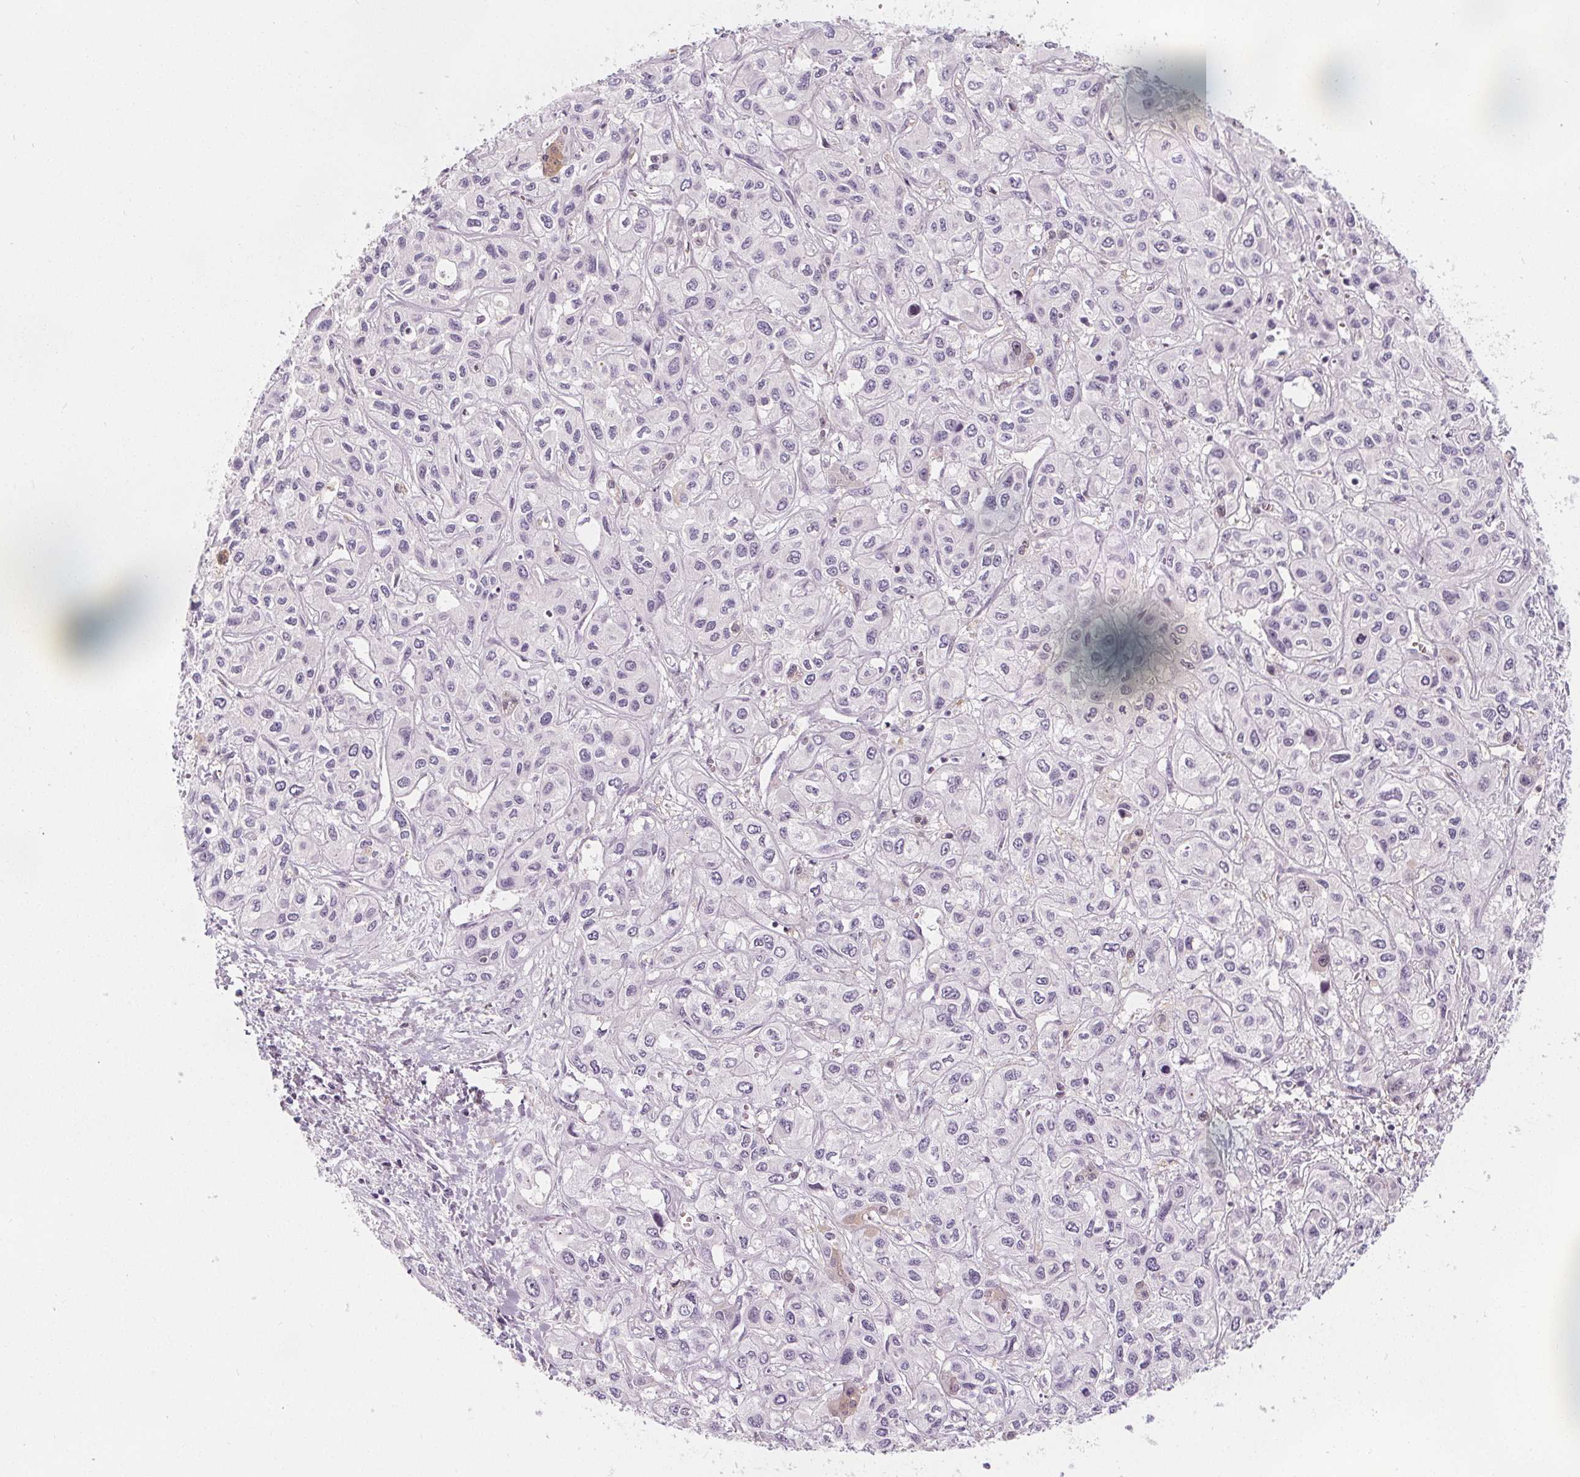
{"staining": {"intensity": "negative", "quantity": "none", "location": "none"}, "tissue": "liver cancer", "cell_type": "Tumor cells", "image_type": "cancer", "snomed": [{"axis": "morphology", "description": "Cholangiocarcinoma"}, {"axis": "topography", "description": "Liver"}], "caption": "An image of liver cholangiocarcinoma stained for a protein displays no brown staining in tumor cells.", "gene": "UGP2", "patient": {"sex": "female", "age": 66}}